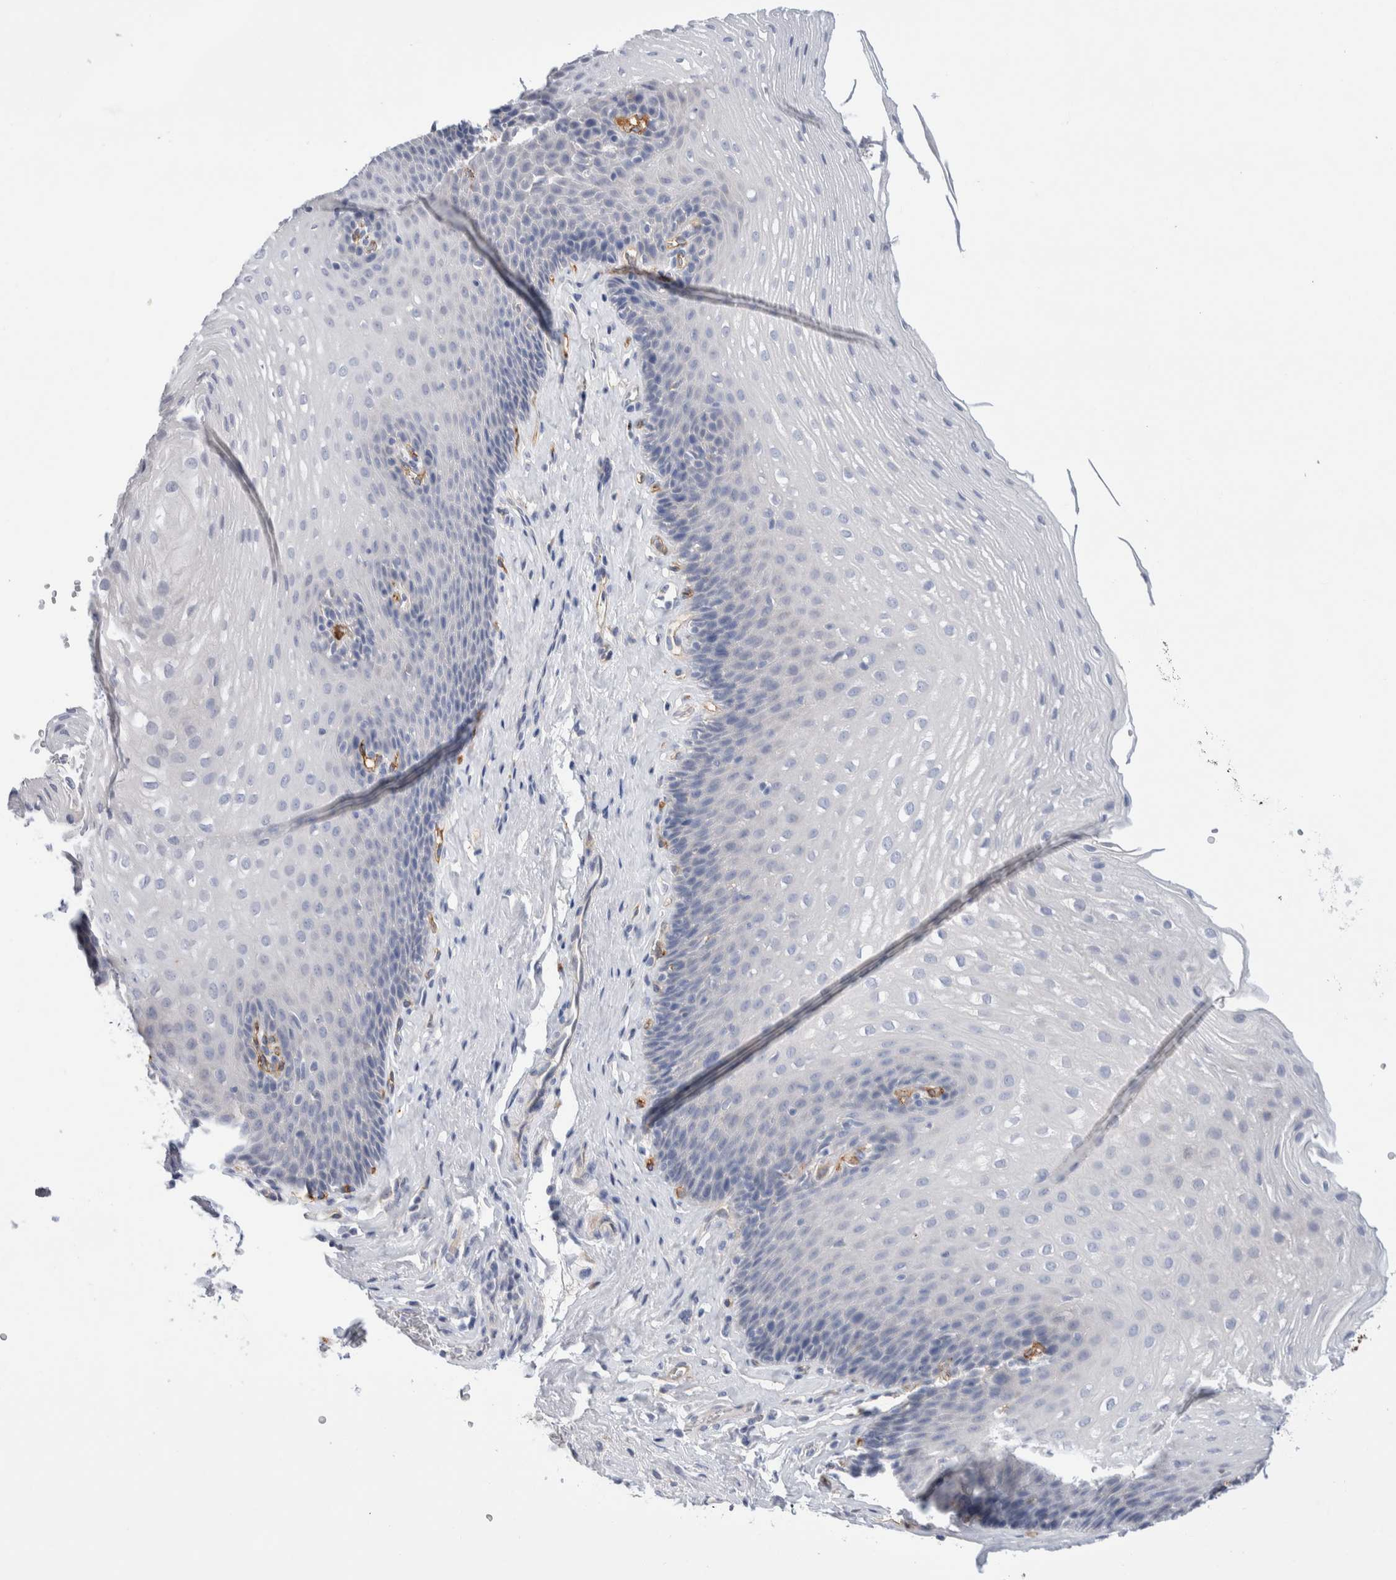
{"staining": {"intensity": "negative", "quantity": "none", "location": "none"}, "tissue": "esophagus", "cell_type": "Squamous epithelial cells", "image_type": "normal", "snomed": [{"axis": "morphology", "description": "Normal tissue, NOS"}, {"axis": "topography", "description": "Esophagus"}], "caption": "Immunohistochemical staining of unremarkable esophagus reveals no significant expression in squamous epithelial cells.", "gene": "METRNL", "patient": {"sex": "female", "age": 66}}